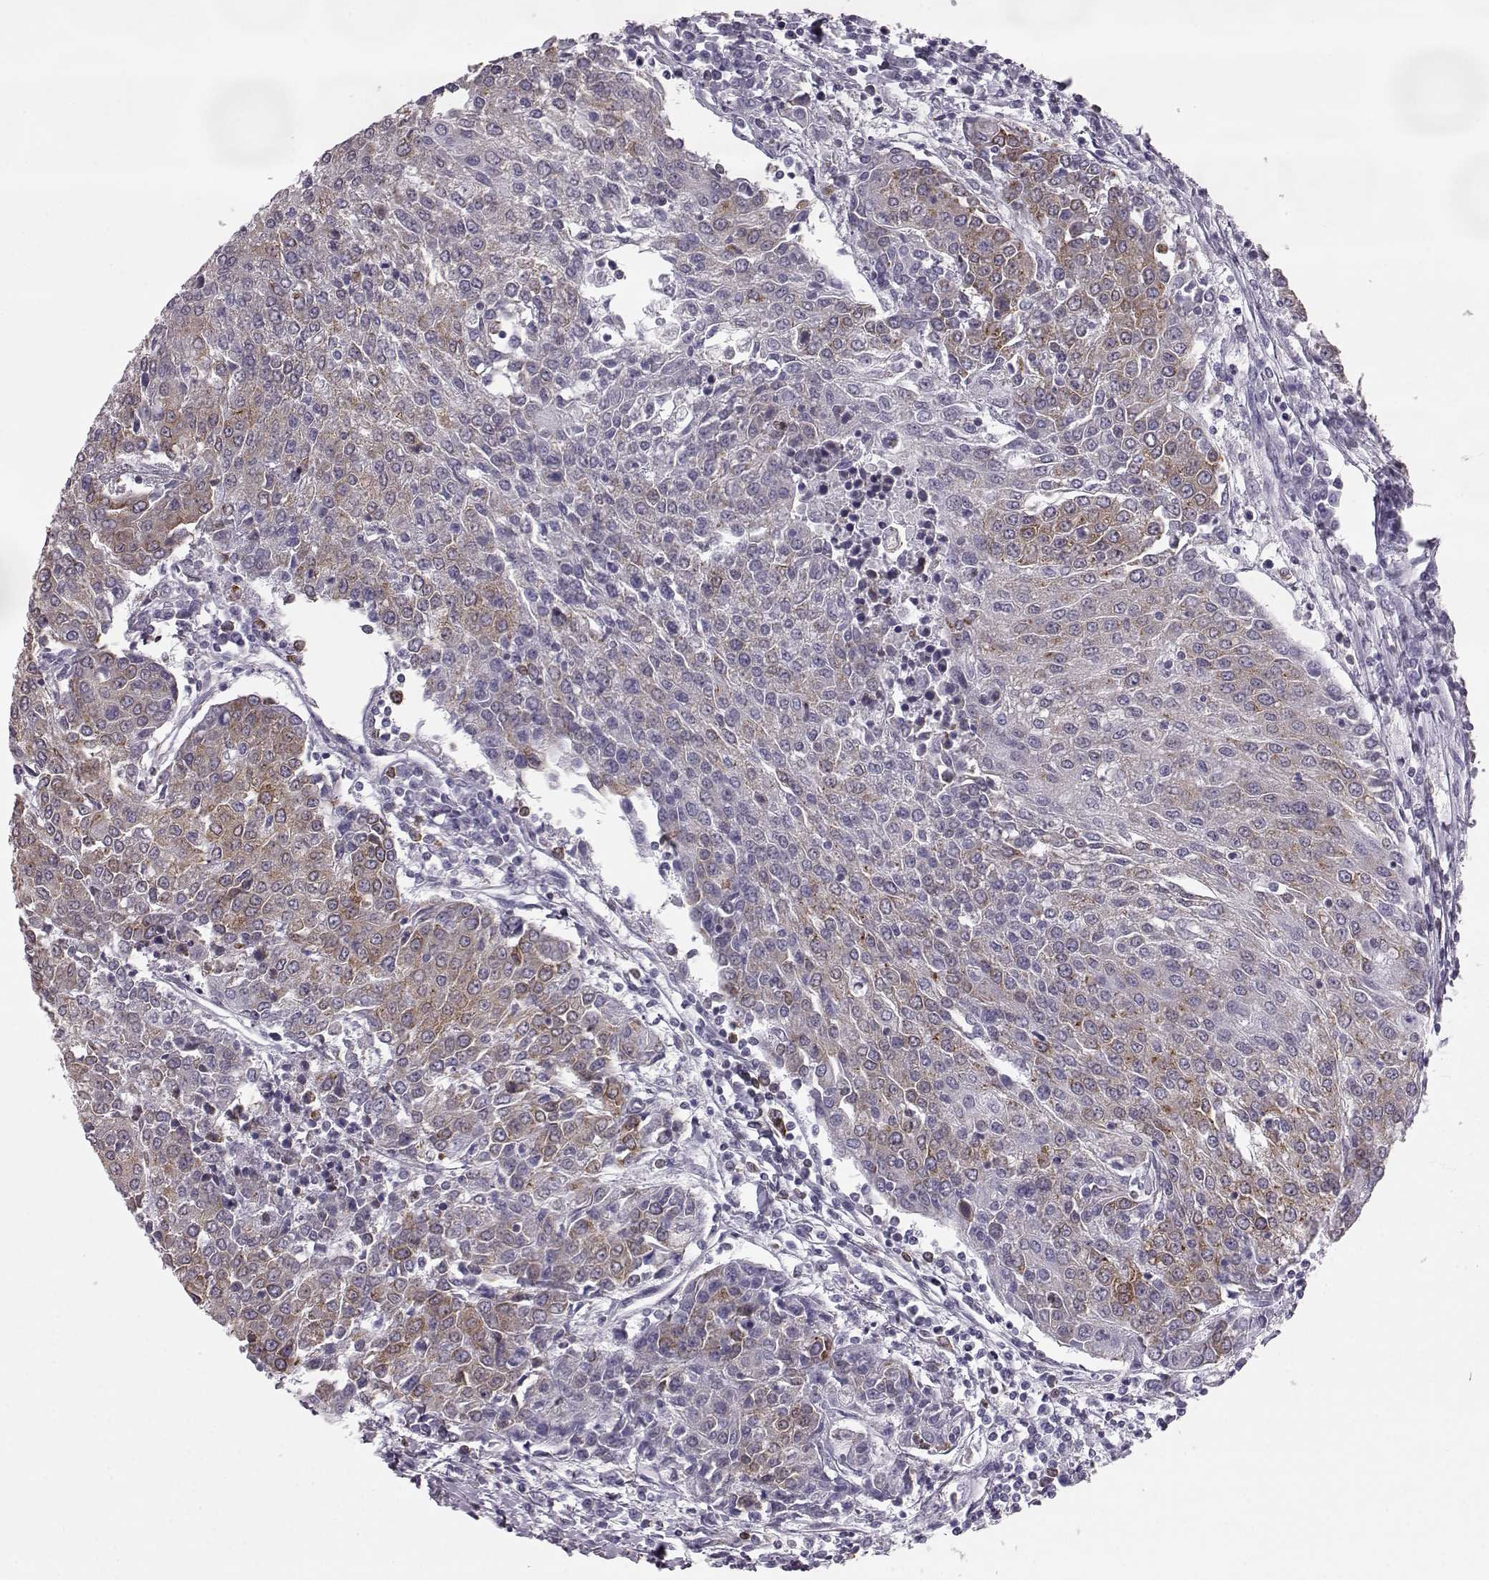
{"staining": {"intensity": "moderate", "quantity": "<25%", "location": "cytoplasmic/membranous"}, "tissue": "urothelial cancer", "cell_type": "Tumor cells", "image_type": "cancer", "snomed": [{"axis": "morphology", "description": "Urothelial carcinoma, High grade"}, {"axis": "topography", "description": "Urinary bladder"}], "caption": "Immunohistochemistry photomicrograph of urothelial cancer stained for a protein (brown), which demonstrates low levels of moderate cytoplasmic/membranous staining in about <25% of tumor cells.", "gene": "ELOVL5", "patient": {"sex": "female", "age": 85}}